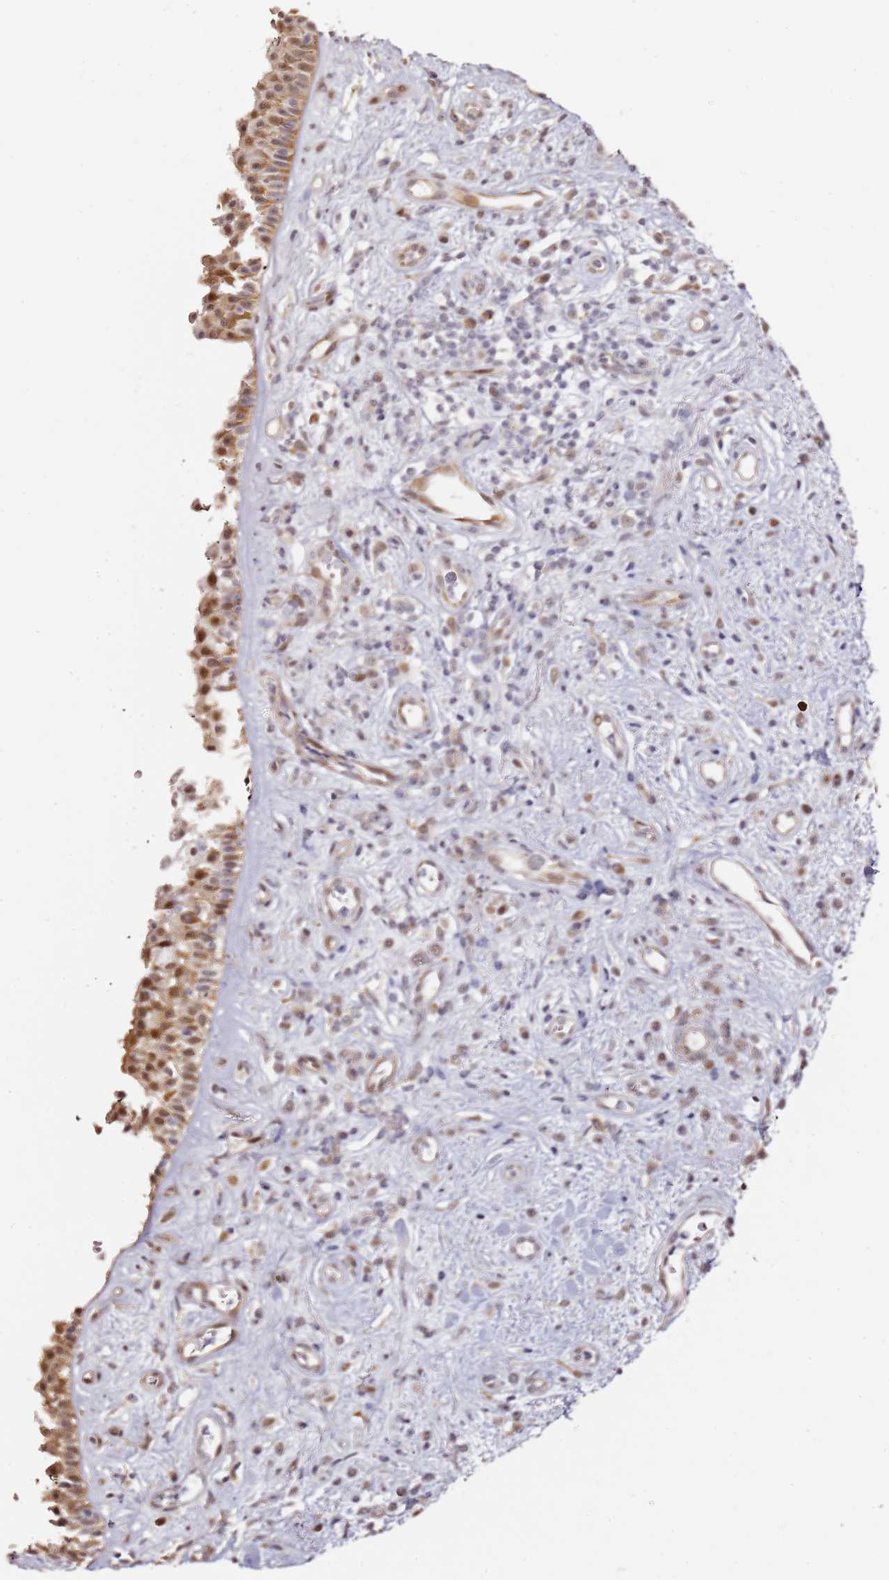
{"staining": {"intensity": "moderate", "quantity": ">75%", "location": "cytoplasmic/membranous,nuclear"}, "tissue": "nasopharynx", "cell_type": "Respiratory epithelial cells", "image_type": "normal", "snomed": [{"axis": "morphology", "description": "Normal tissue, NOS"}, {"axis": "morphology", "description": "Squamous cell carcinoma, NOS"}, {"axis": "topography", "description": "Nasopharynx"}, {"axis": "topography", "description": "Head-Neck"}], "caption": "Protein expression analysis of normal nasopharynx shows moderate cytoplasmic/membranous,nuclear positivity in about >75% of respiratory epithelial cells.", "gene": "PSMD4", "patient": {"sex": "male", "age": 85}}